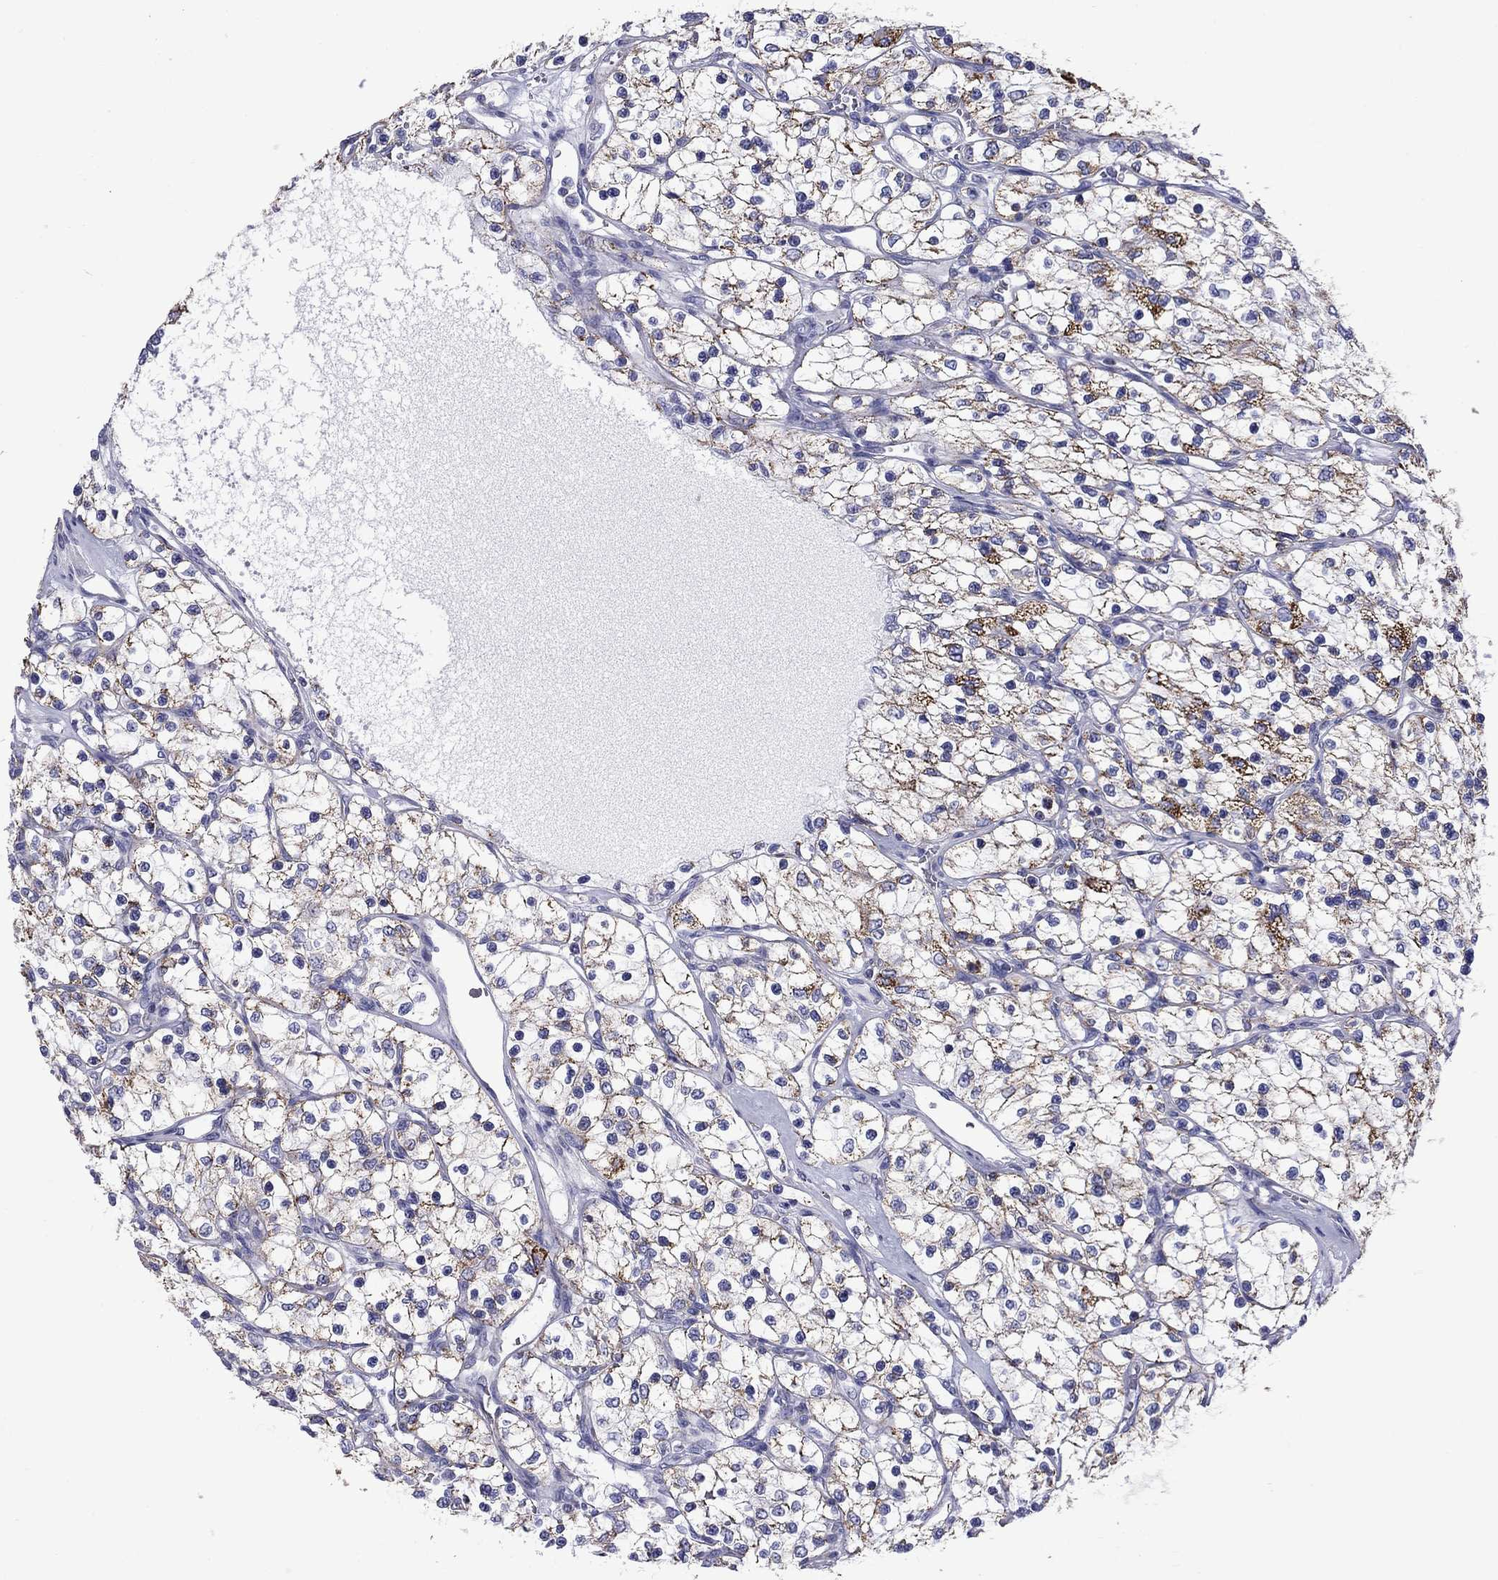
{"staining": {"intensity": "moderate", "quantity": "25%-75%", "location": "cytoplasmic/membranous"}, "tissue": "renal cancer", "cell_type": "Tumor cells", "image_type": "cancer", "snomed": [{"axis": "morphology", "description": "Adenocarcinoma, NOS"}, {"axis": "topography", "description": "Kidney"}], "caption": "This is a photomicrograph of immunohistochemistry staining of adenocarcinoma (renal), which shows moderate staining in the cytoplasmic/membranous of tumor cells.", "gene": "ACADSB", "patient": {"sex": "female", "age": 69}}